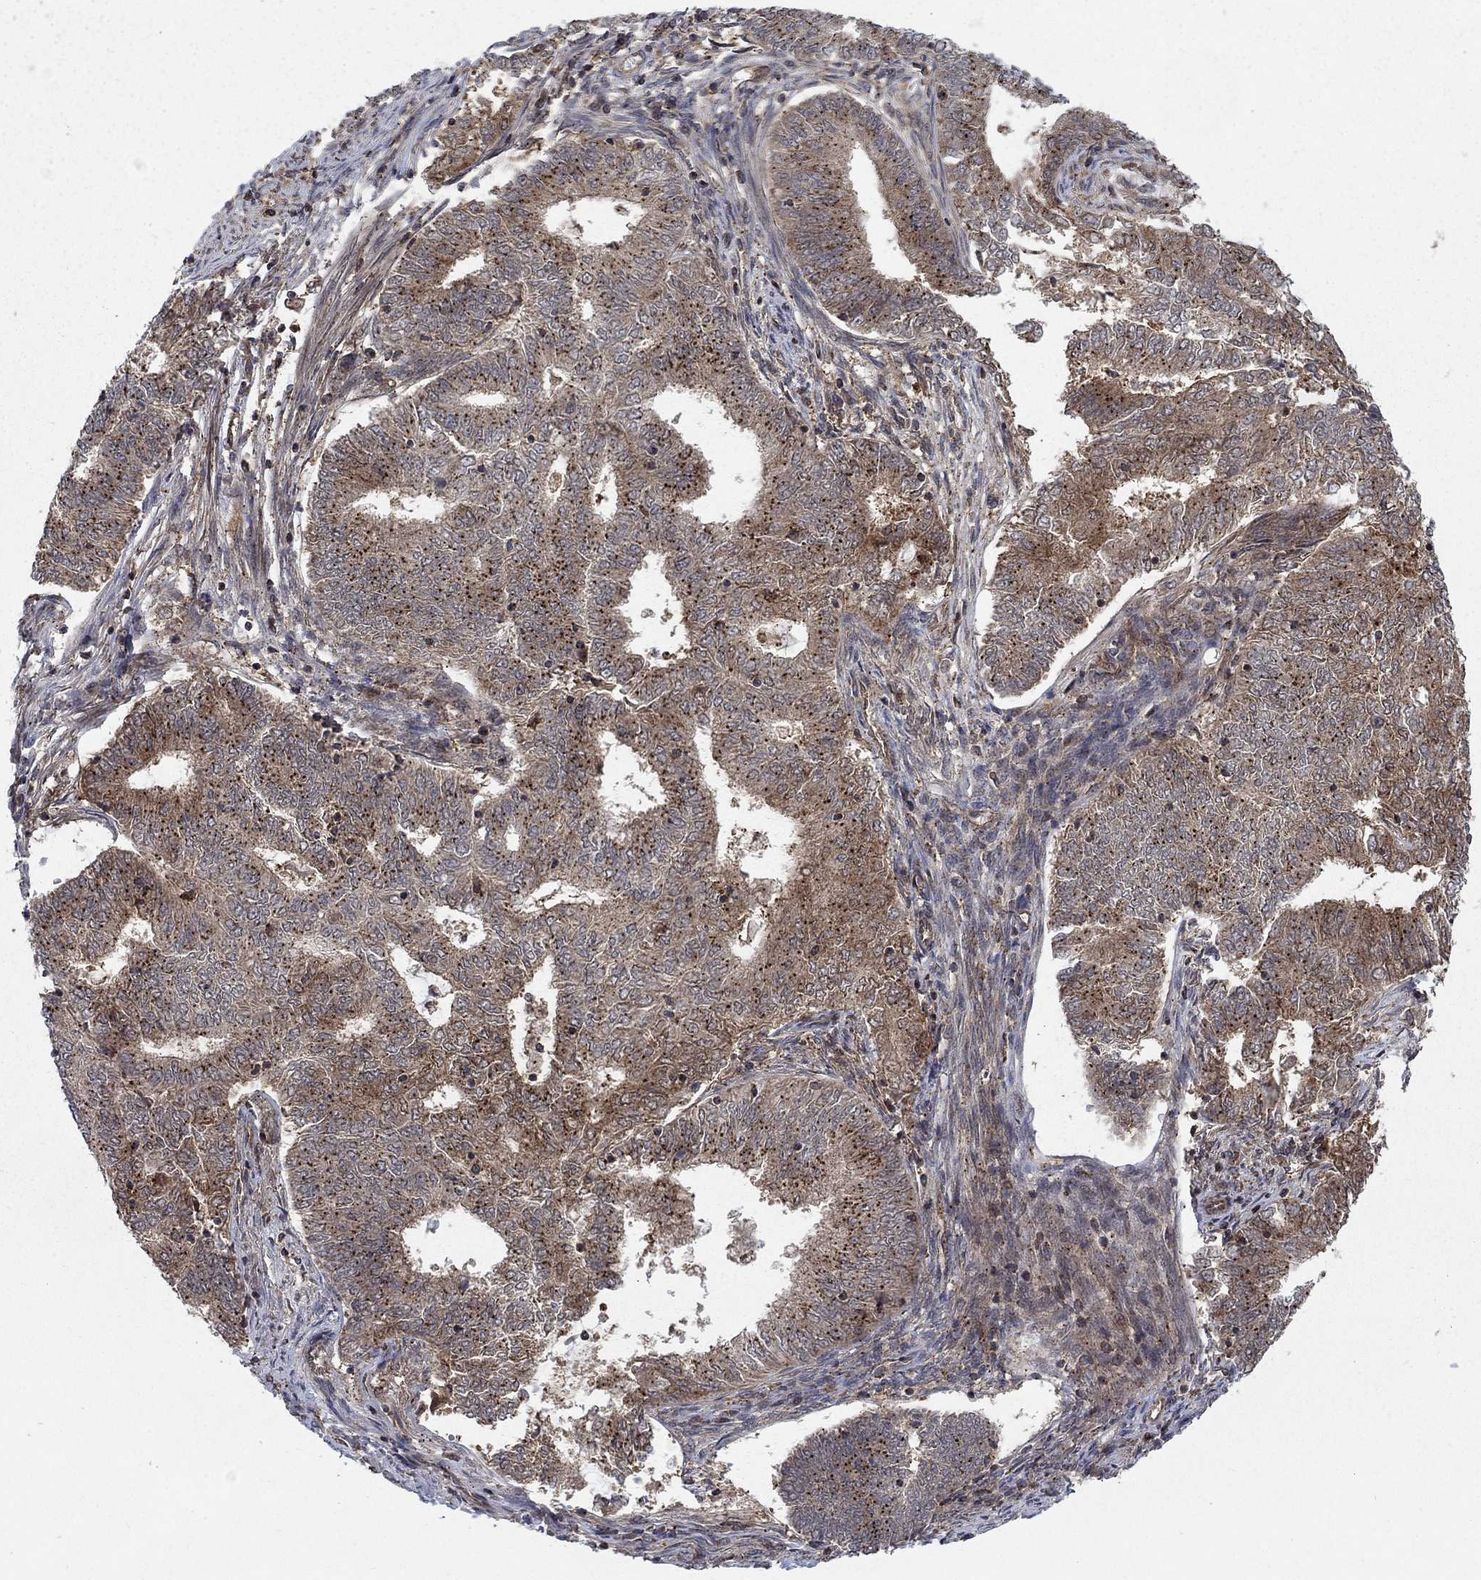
{"staining": {"intensity": "moderate", "quantity": "25%-75%", "location": "cytoplasmic/membranous"}, "tissue": "endometrial cancer", "cell_type": "Tumor cells", "image_type": "cancer", "snomed": [{"axis": "morphology", "description": "Adenocarcinoma, NOS"}, {"axis": "topography", "description": "Endometrium"}], "caption": "Immunohistochemical staining of adenocarcinoma (endometrial) demonstrates moderate cytoplasmic/membranous protein staining in approximately 25%-75% of tumor cells.", "gene": "IFI35", "patient": {"sex": "female", "age": 62}}